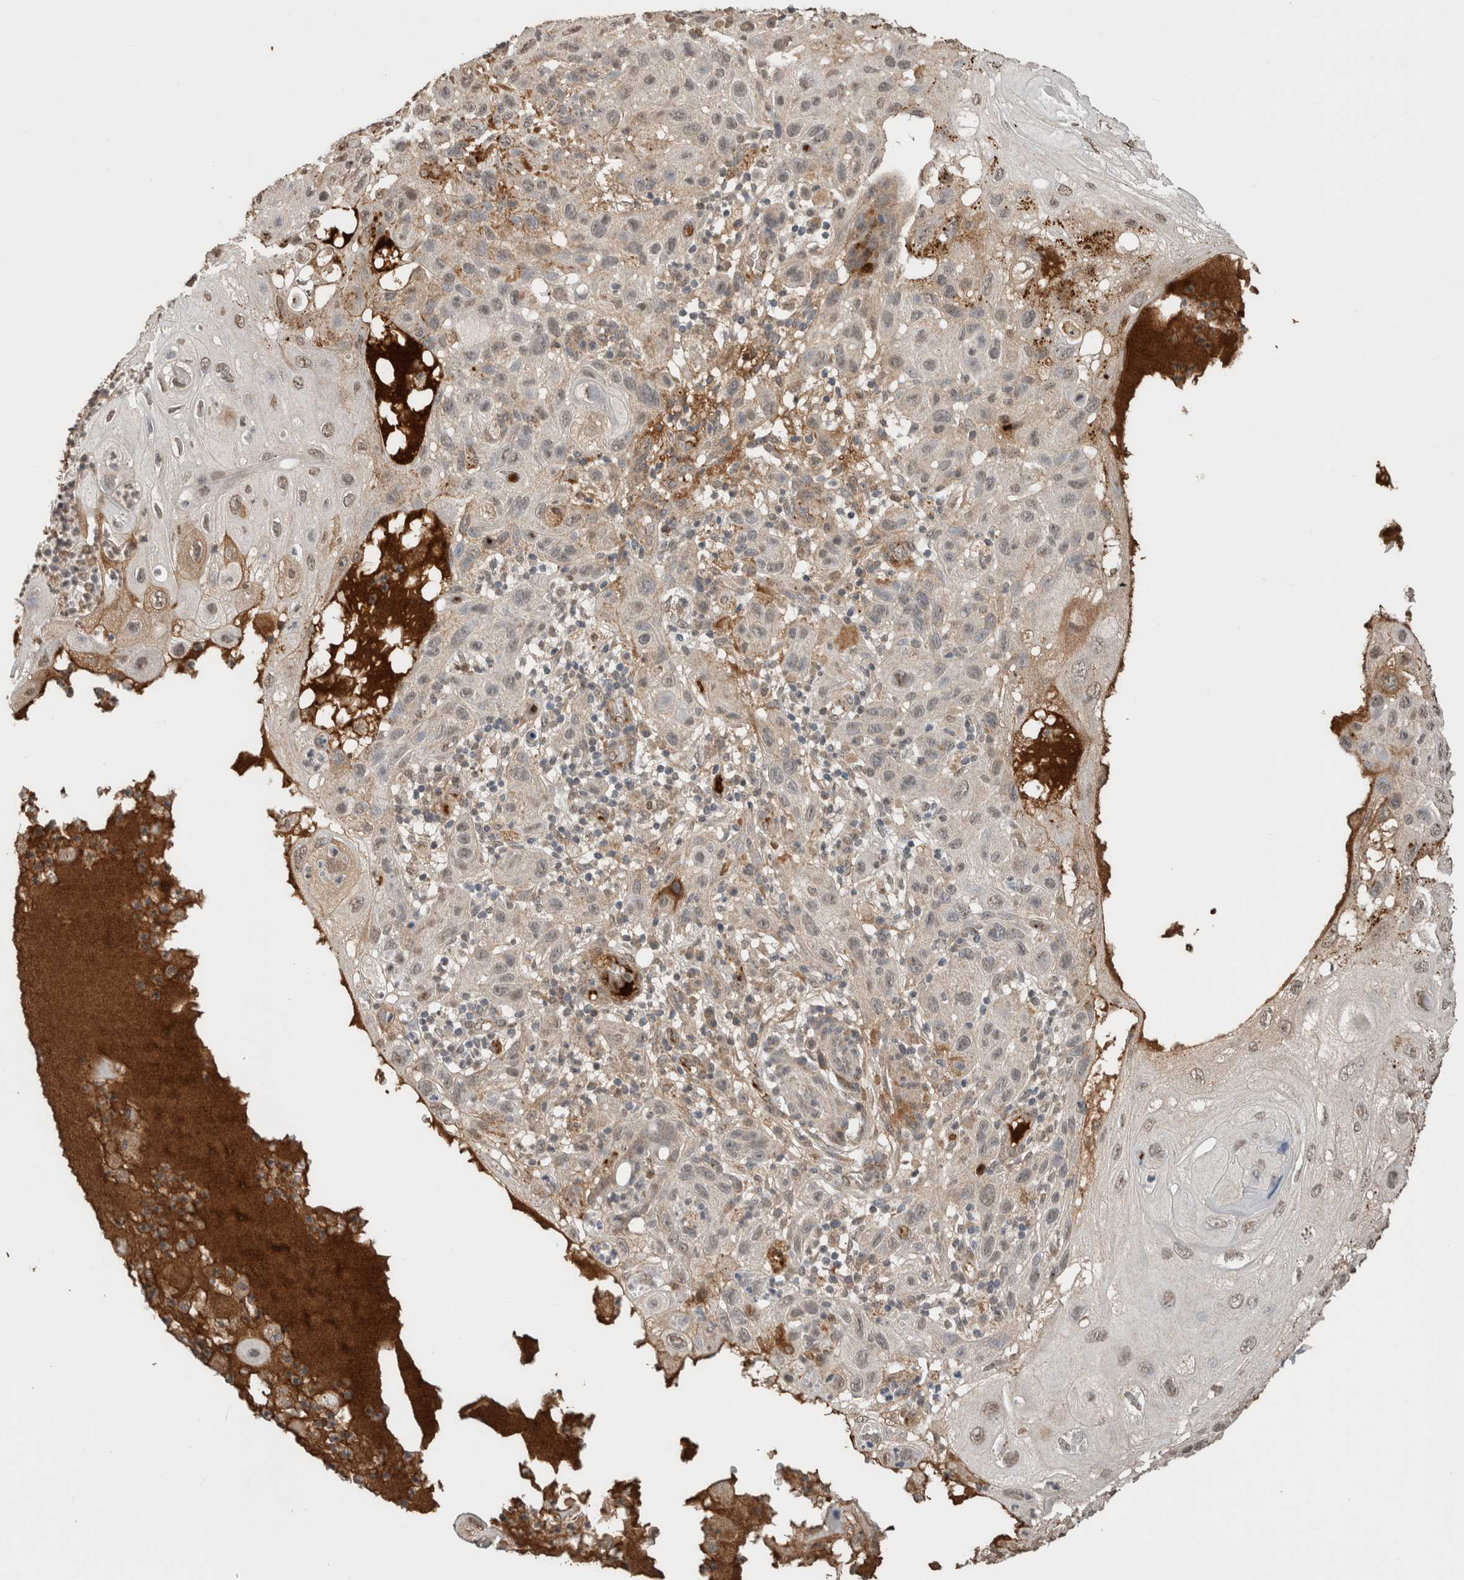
{"staining": {"intensity": "moderate", "quantity": "<25%", "location": "nuclear"}, "tissue": "skin cancer", "cell_type": "Tumor cells", "image_type": "cancer", "snomed": [{"axis": "morphology", "description": "Normal tissue, NOS"}, {"axis": "morphology", "description": "Squamous cell carcinoma, NOS"}, {"axis": "topography", "description": "Skin"}], "caption": "Brown immunohistochemical staining in skin squamous cell carcinoma reveals moderate nuclear positivity in about <25% of tumor cells.", "gene": "FAM3A", "patient": {"sex": "female", "age": 96}}